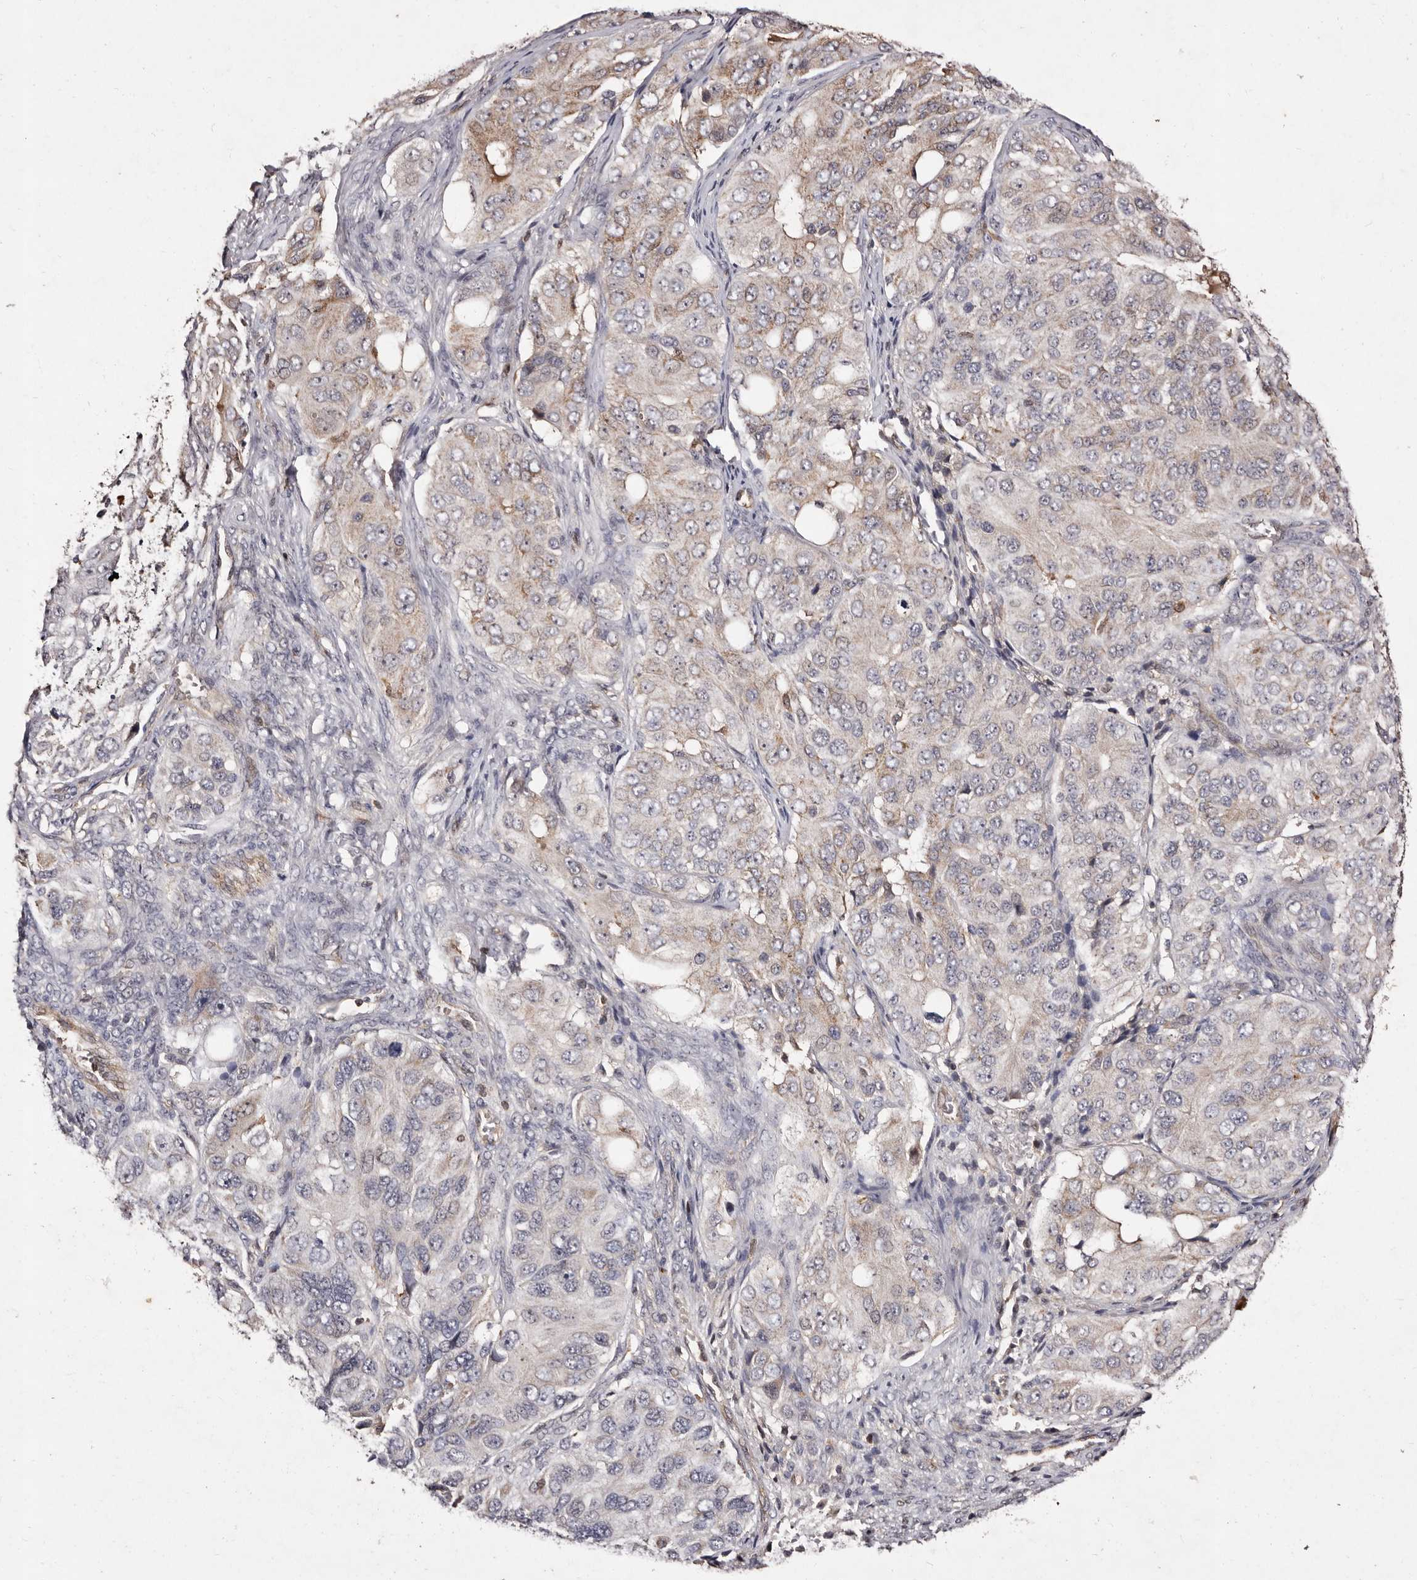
{"staining": {"intensity": "moderate", "quantity": "<25%", "location": "cytoplasmic/membranous"}, "tissue": "ovarian cancer", "cell_type": "Tumor cells", "image_type": "cancer", "snomed": [{"axis": "morphology", "description": "Carcinoma, endometroid"}, {"axis": "topography", "description": "Ovary"}], "caption": "A low amount of moderate cytoplasmic/membranous positivity is present in approximately <25% of tumor cells in endometroid carcinoma (ovarian) tissue.", "gene": "GIMAP4", "patient": {"sex": "female", "age": 51}}